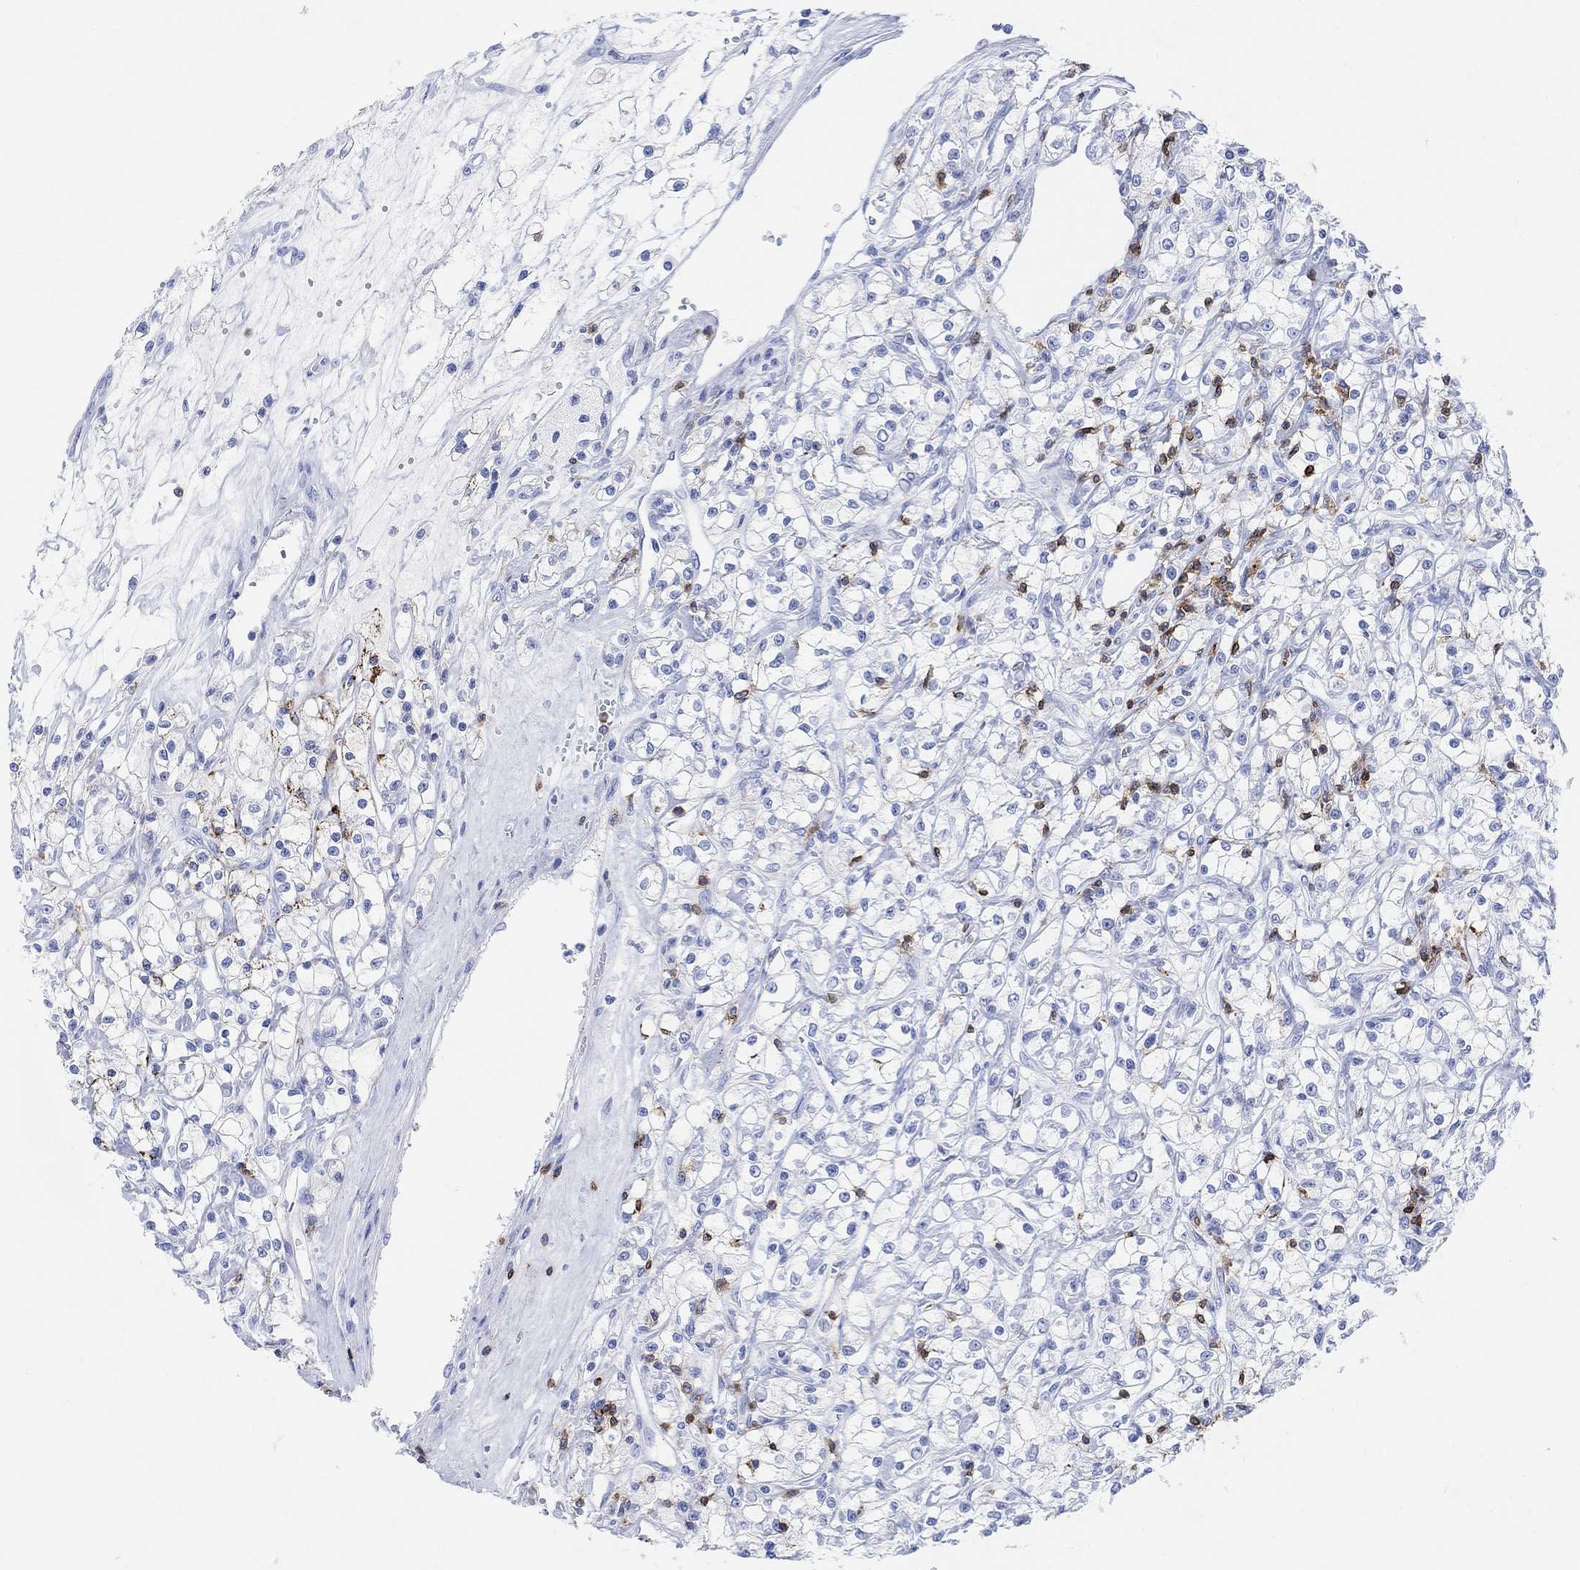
{"staining": {"intensity": "moderate", "quantity": "<25%", "location": "cytoplasmic/membranous"}, "tissue": "renal cancer", "cell_type": "Tumor cells", "image_type": "cancer", "snomed": [{"axis": "morphology", "description": "Adenocarcinoma, NOS"}, {"axis": "topography", "description": "Kidney"}], "caption": "Human renal cancer stained with a protein marker shows moderate staining in tumor cells.", "gene": "GPR65", "patient": {"sex": "female", "age": 59}}